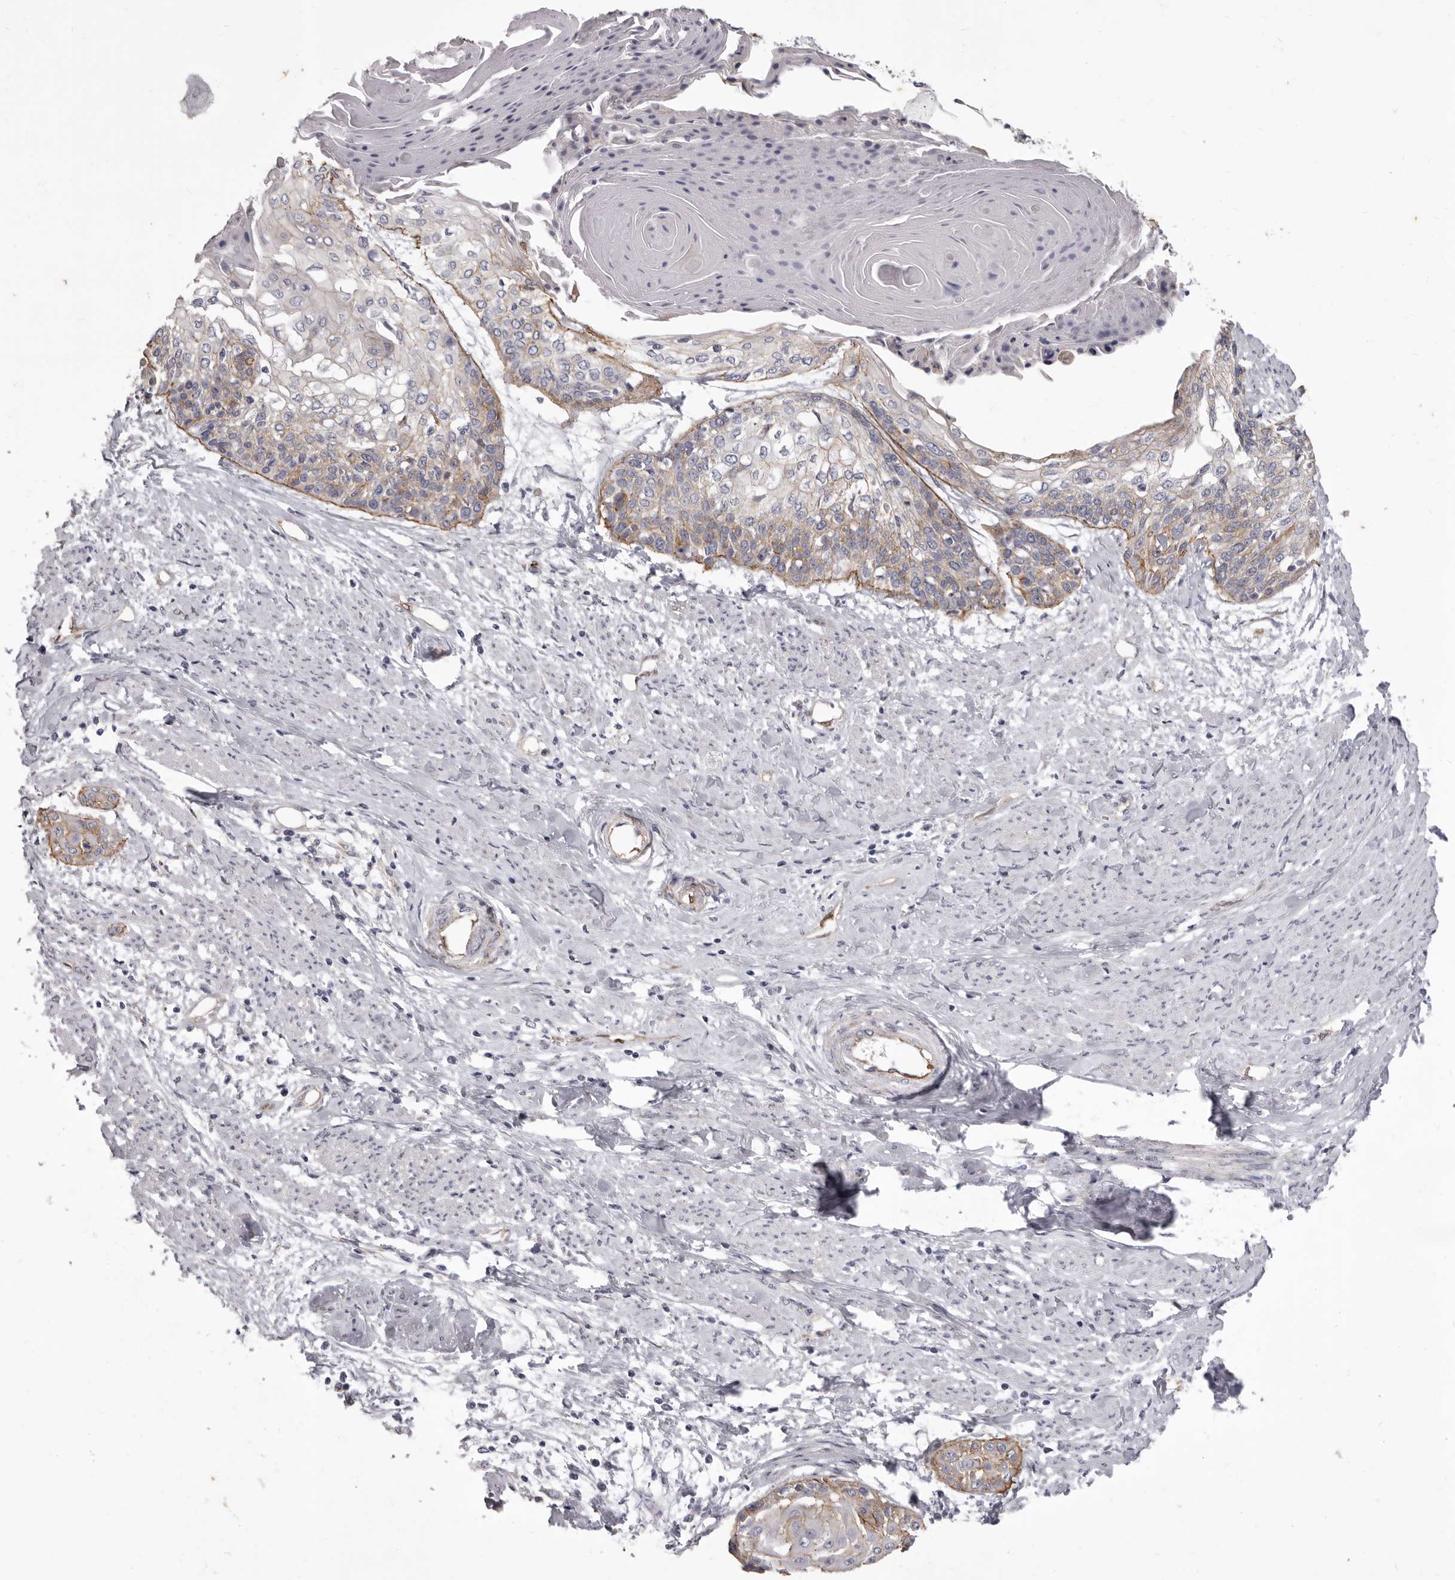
{"staining": {"intensity": "weak", "quantity": "25%-75%", "location": "cytoplasmic/membranous"}, "tissue": "cervical cancer", "cell_type": "Tumor cells", "image_type": "cancer", "snomed": [{"axis": "morphology", "description": "Squamous cell carcinoma, NOS"}, {"axis": "topography", "description": "Cervix"}], "caption": "A photomicrograph of cervical cancer (squamous cell carcinoma) stained for a protein exhibits weak cytoplasmic/membranous brown staining in tumor cells.", "gene": "P2RX6", "patient": {"sex": "female", "age": 57}}